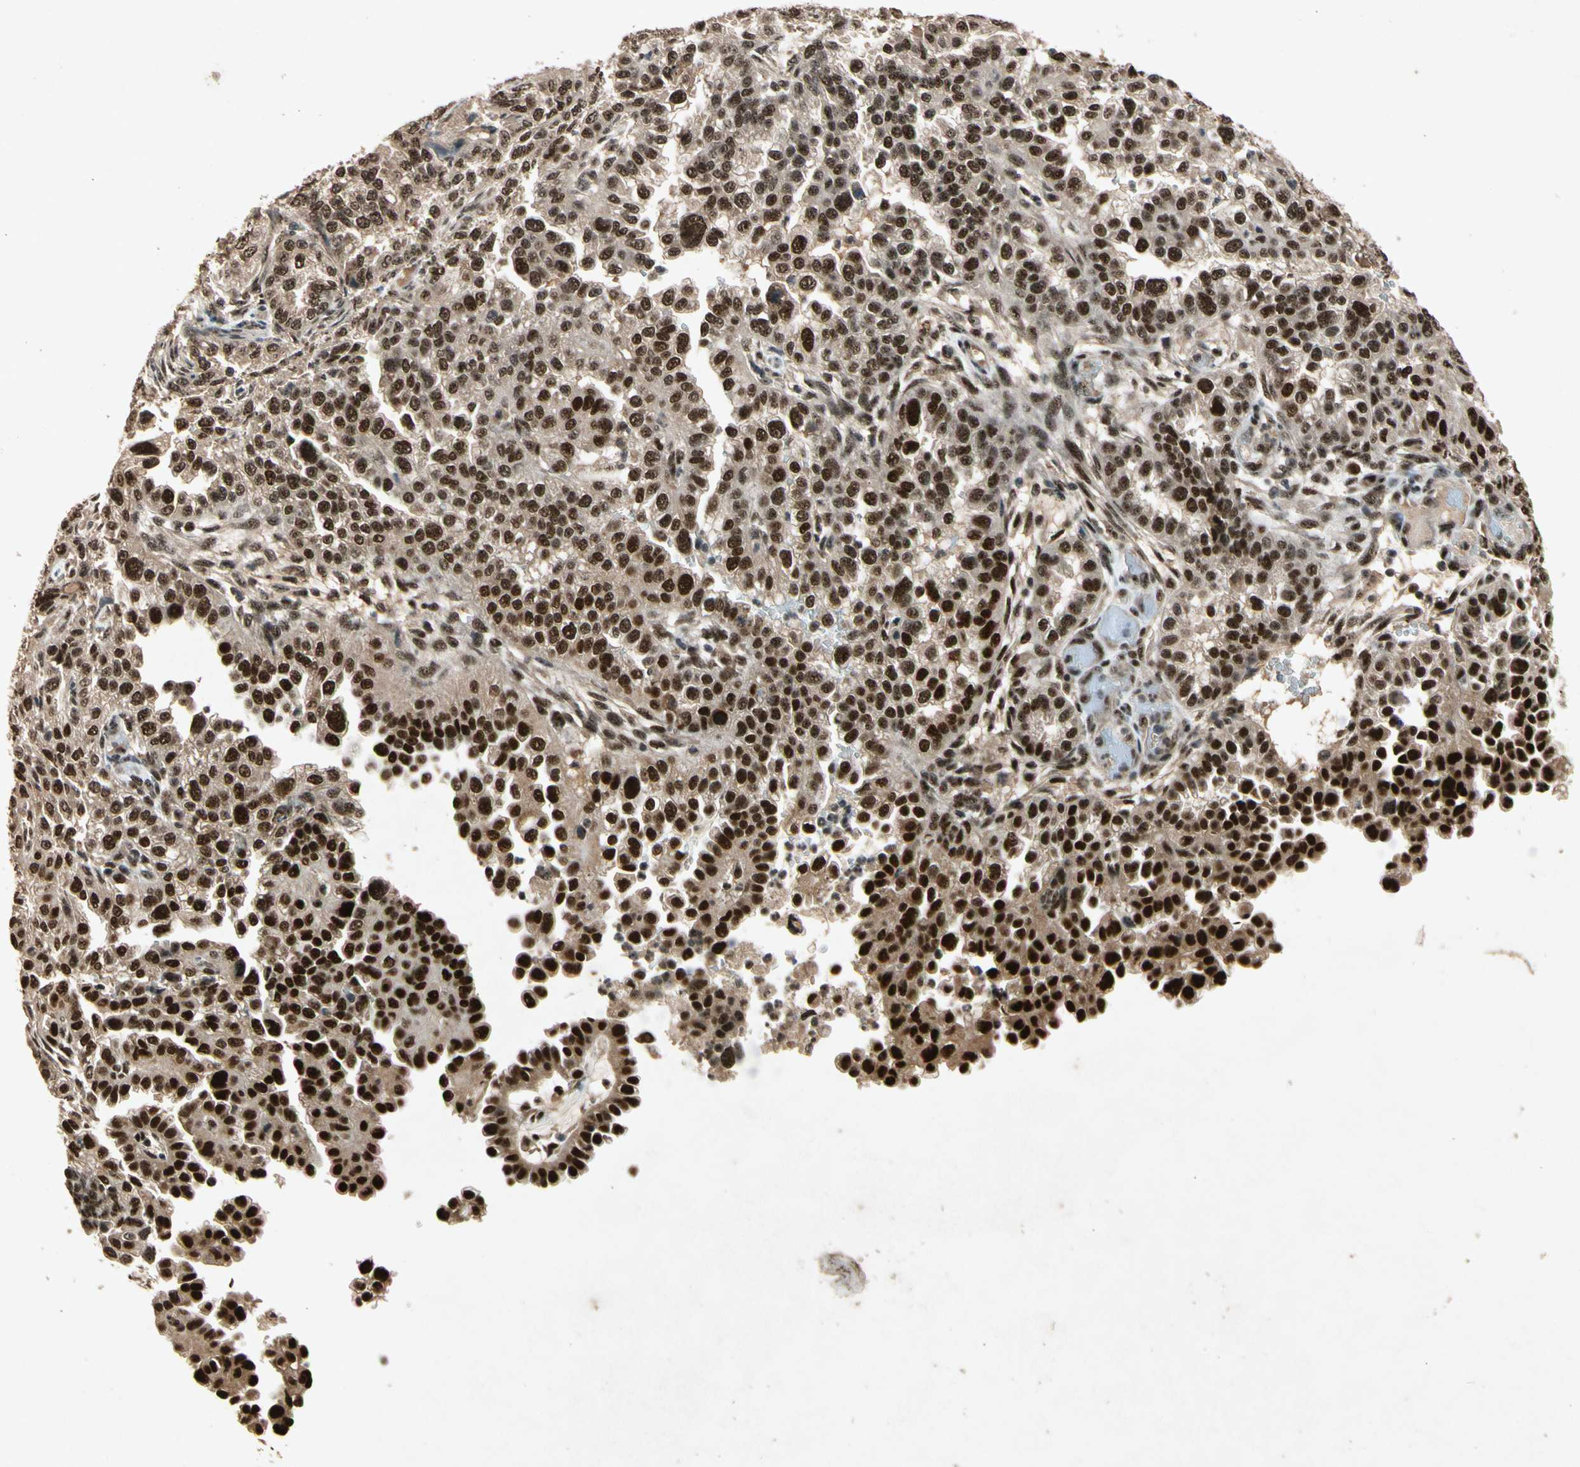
{"staining": {"intensity": "strong", "quantity": ">75%", "location": "cytoplasmic/membranous,nuclear"}, "tissue": "endometrial cancer", "cell_type": "Tumor cells", "image_type": "cancer", "snomed": [{"axis": "morphology", "description": "Adenocarcinoma, NOS"}, {"axis": "topography", "description": "Endometrium"}], "caption": "Endometrial cancer was stained to show a protein in brown. There is high levels of strong cytoplasmic/membranous and nuclear expression in approximately >75% of tumor cells.", "gene": "PML", "patient": {"sex": "female", "age": 85}}